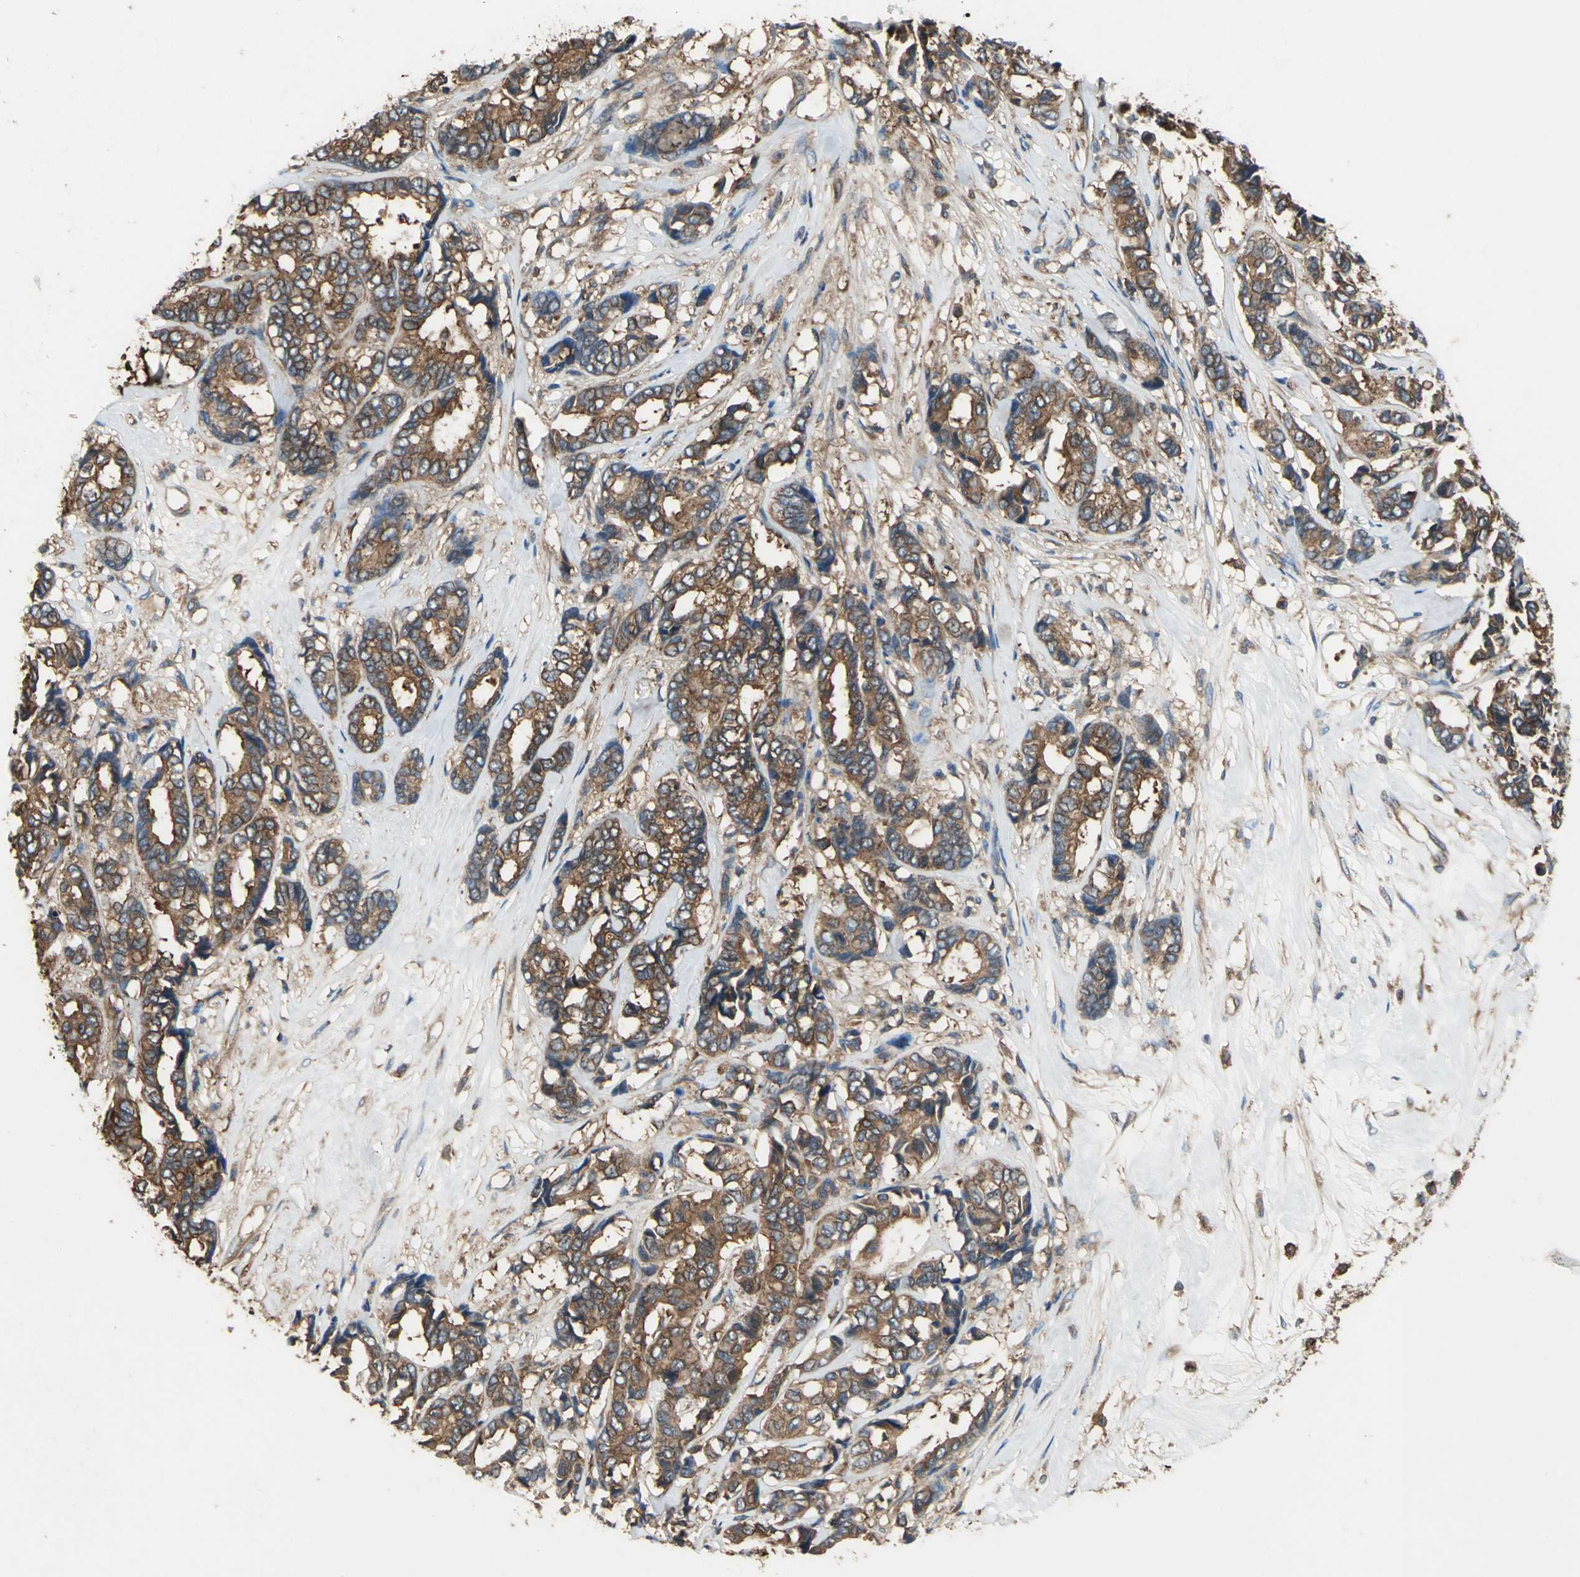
{"staining": {"intensity": "strong", "quantity": ">75%", "location": "cytoplasmic/membranous"}, "tissue": "breast cancer", "cell_type": "Tumor cells", "image_type": "cancer", "snomed": [{"axis": "morphology", "description": "Duct carcinoma"}, {"axis": "topography", "description": "Breast"}], "caption": "This photomicrograph reveals immunohistochemistry staining of intraductal carcinoma (breast), with high strong cytoplasmic/membranous staining in approximately >75% of tumor cells.", "gene": "CAPN1", "patient": {"sex": "female", "age": 87}}